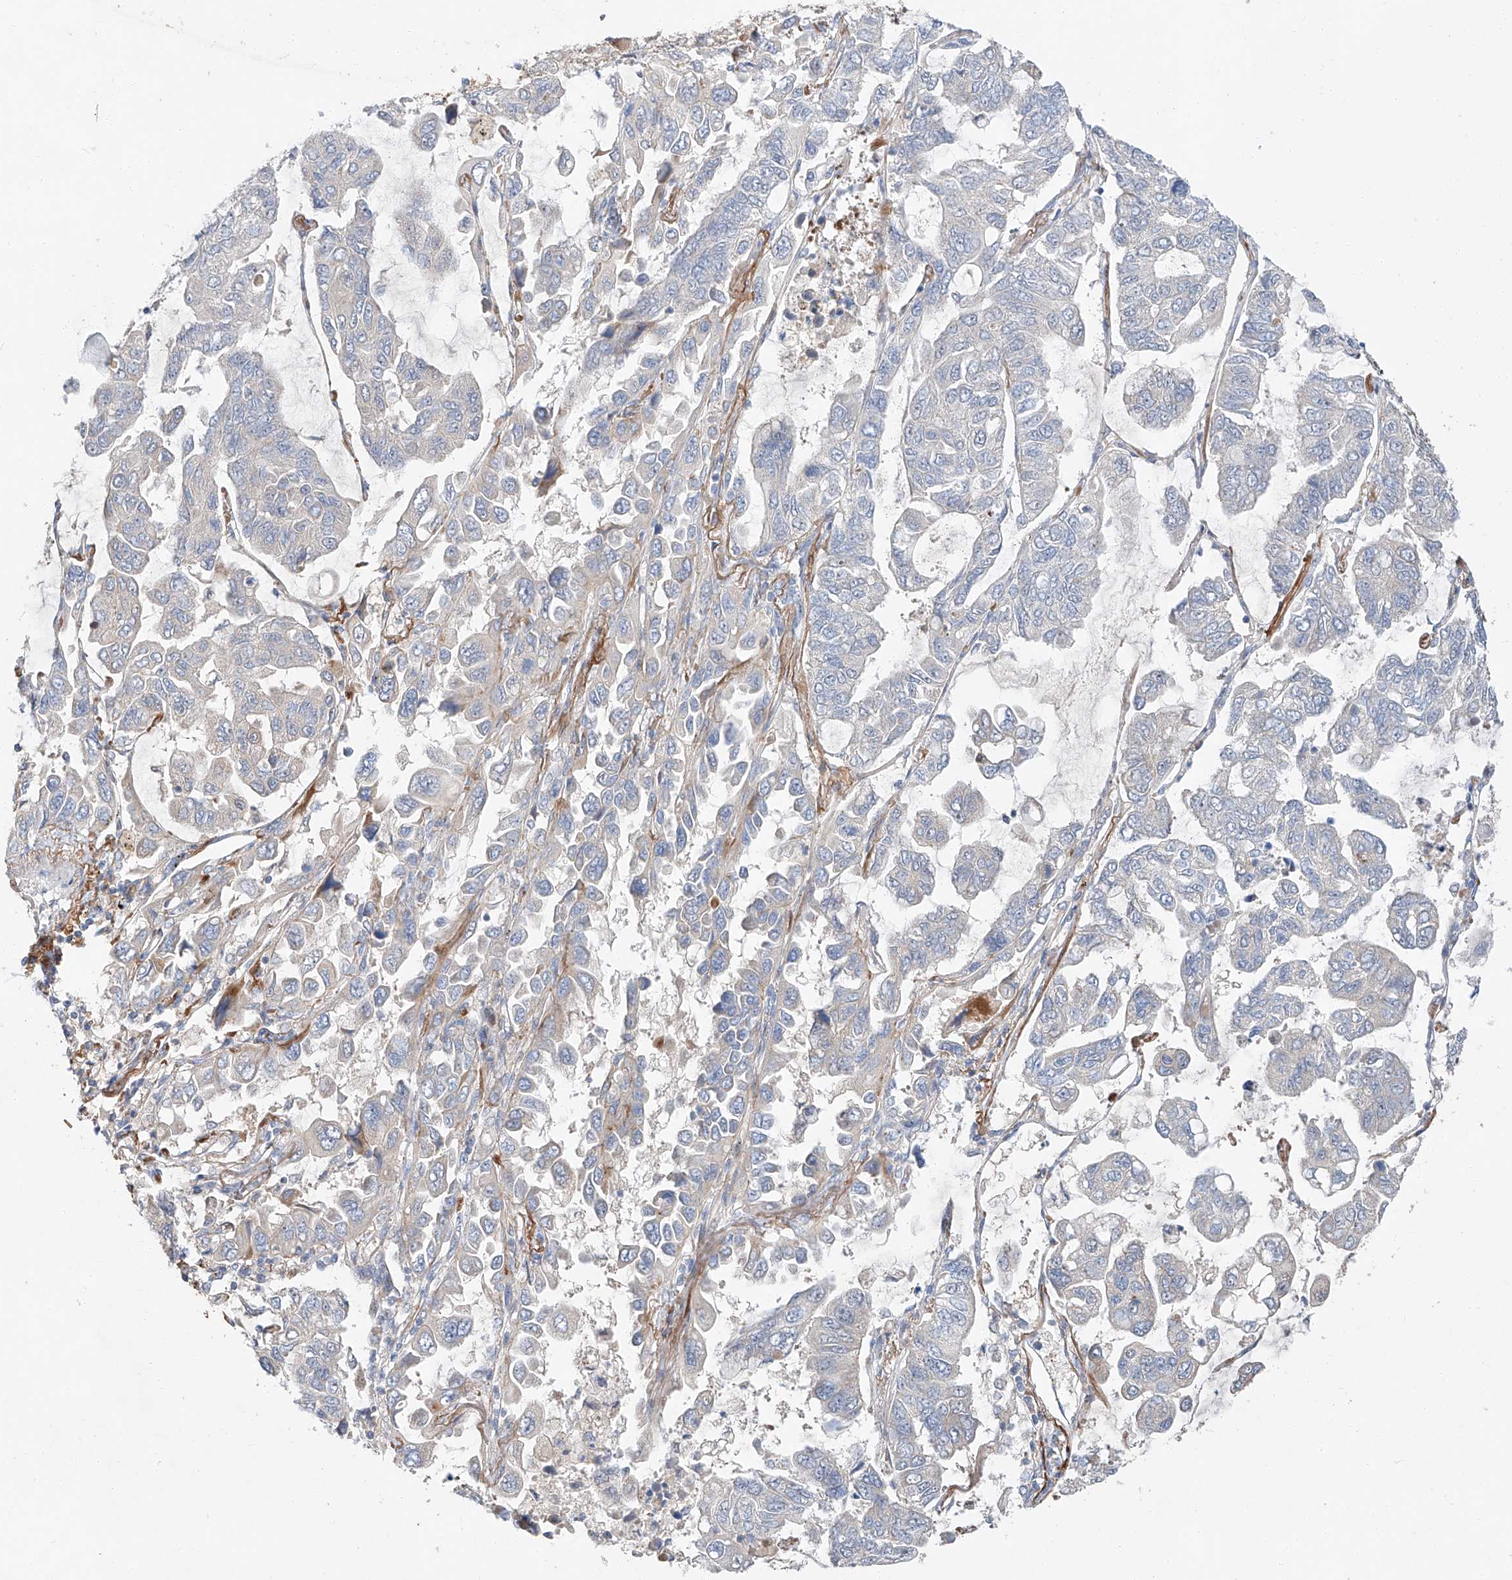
{"staining": {"intensity": "weak", "quantity": "<25%", "location": "cytoplasmic/membranous"}, "tissue": "lung cancer", "cell_type": "Tumor cells", "image_type": "cancer", "snomed": [{"axis": "morphology", "description": "Adenocarcinoma, NOS"}, {"axis": "topography", "description": "Lung"}], "caption": "The micrograph shows no staining of tumor cells in lung cancer.", "gene": "USF3", "patient": {"sex": "male", "age": 64}}